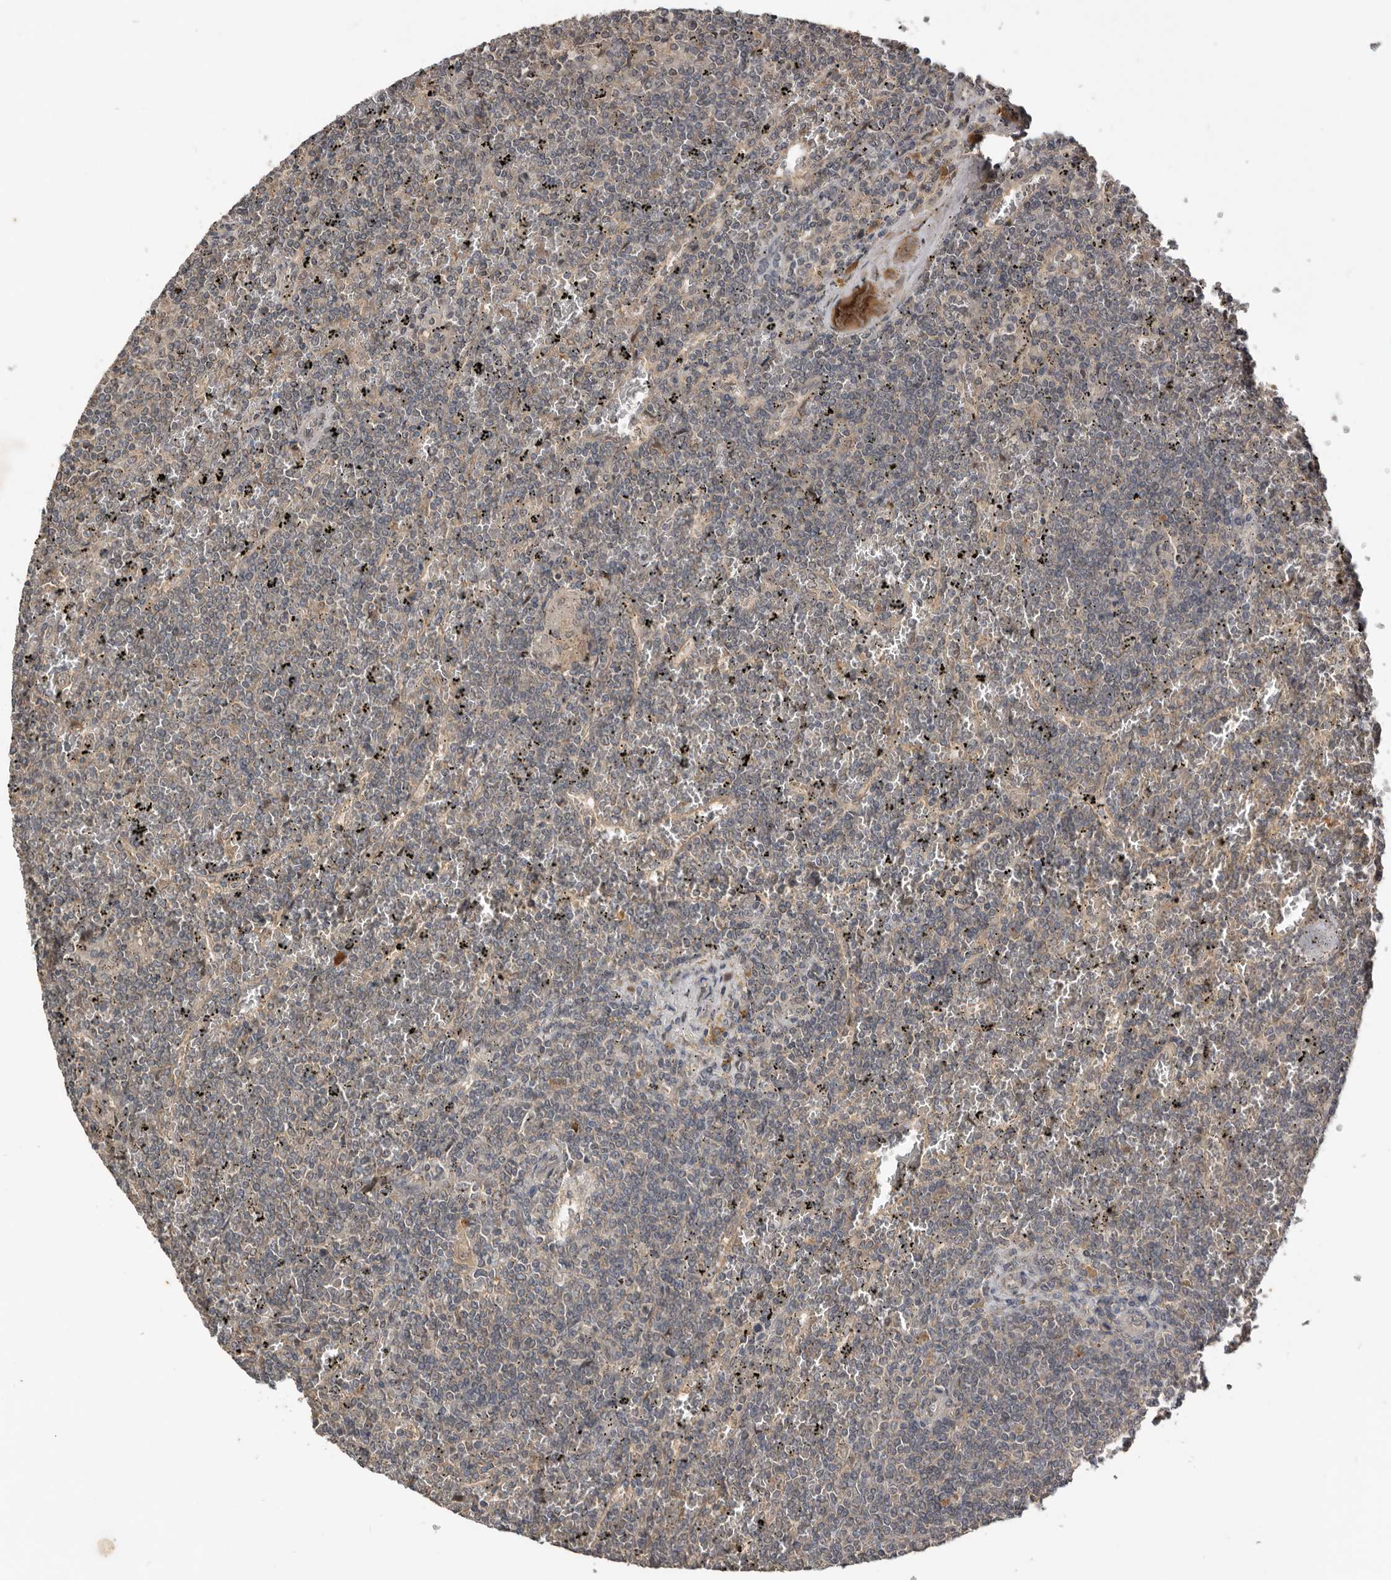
{"staining": {"intensity": "negative", "quantity": "none", "location": "none"}, "tissue": "lymphoma", "cell_type": "Tumor cells", "image_type": "cancer", "snomed": [{"axis": "morphology", "description": "Malignant lymphoma, non-Hodgkin's type, Low grade"}, {"axis": "topography", "description": "Spleen"}], "caption": "Immunohistochemistry image of neoplastic tissue: lymphoma stained with DAB reveals no significant protein expression in tumor cells.", "gene": "NMUR1", "patient": {"sex": "female", "age": 19}}